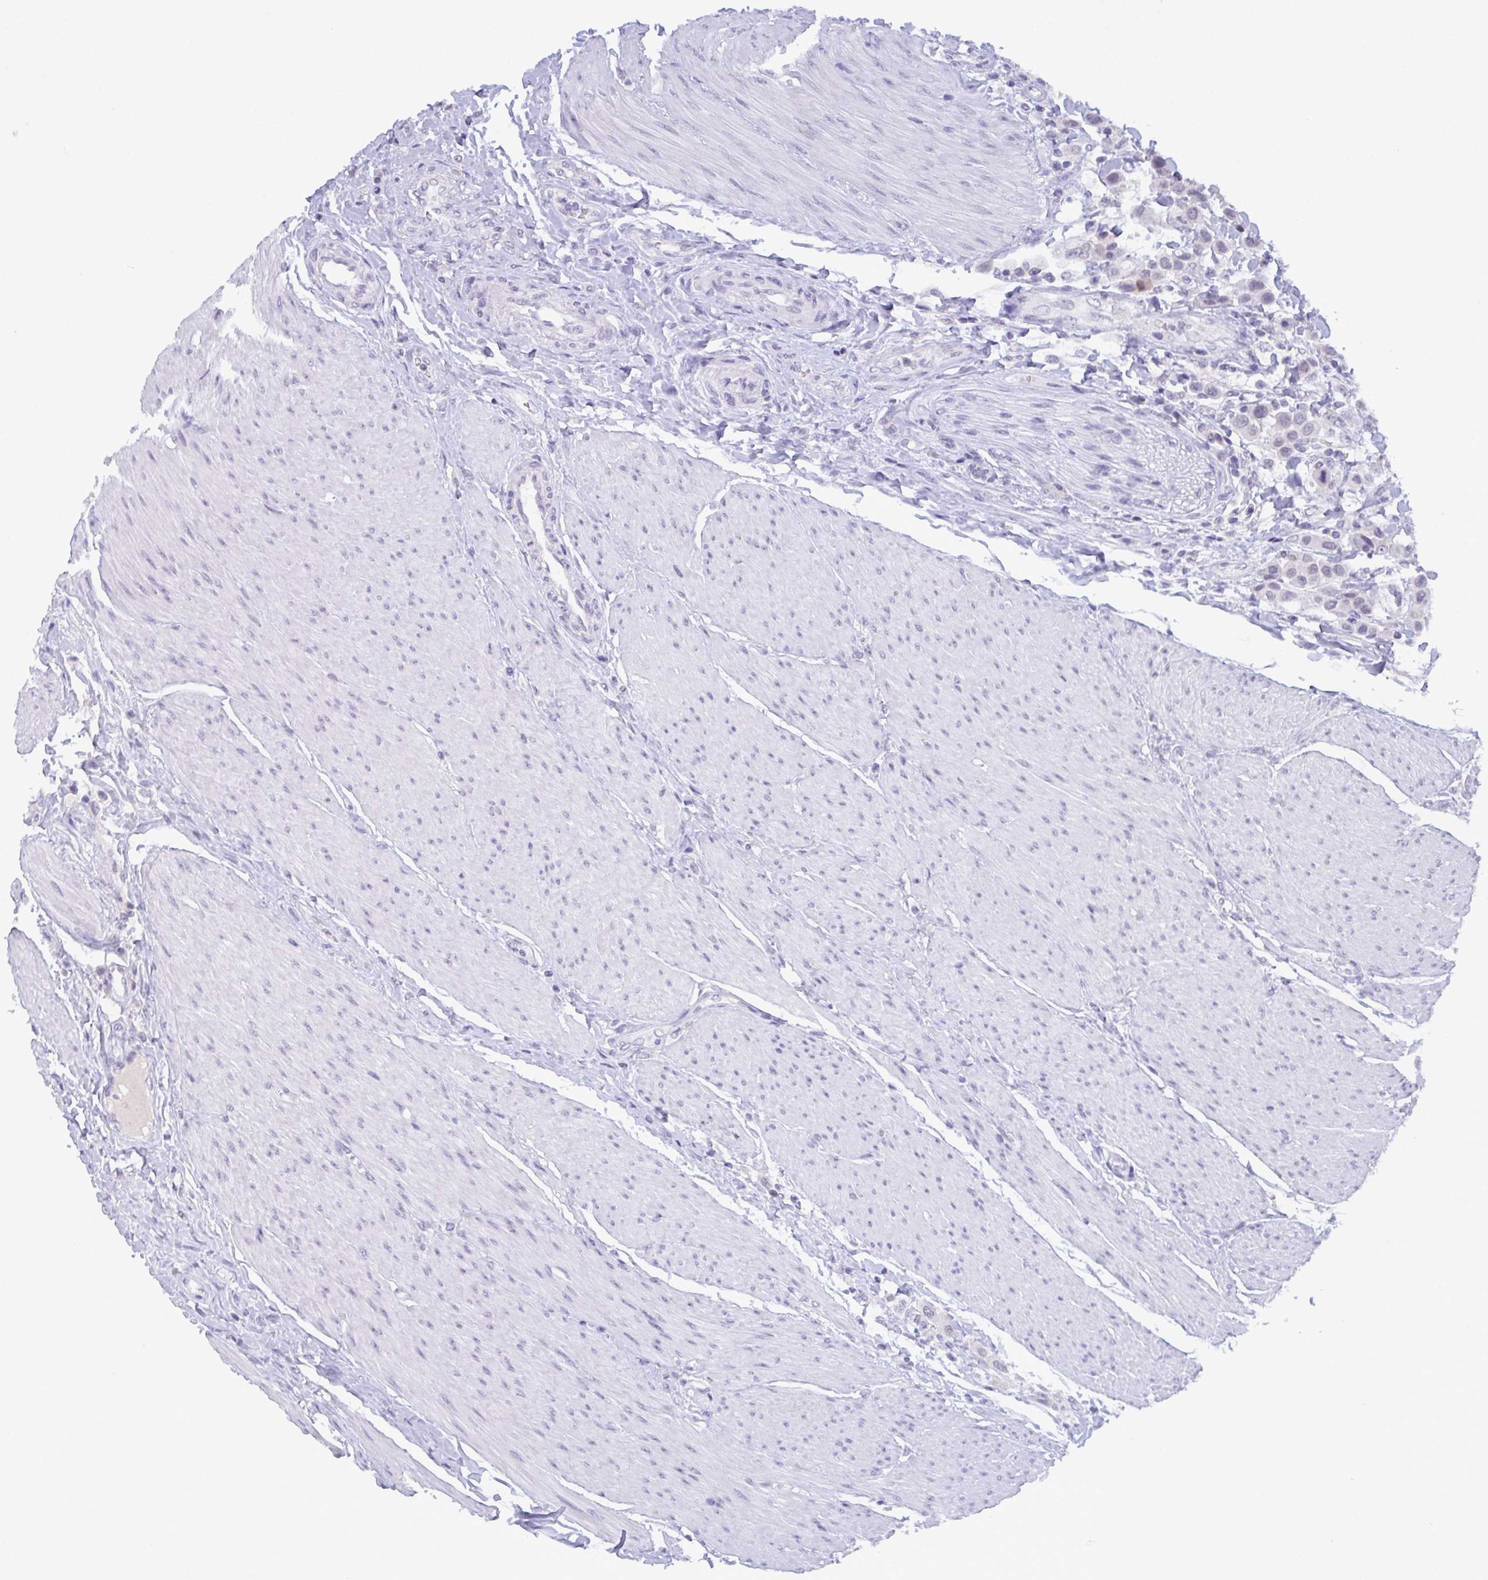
{"staining": {"intensity": "negative", "quantity": "none", "location": "none"}, "tissue": "urothelial cancer", "cell_type": "Tumor cells", "image_type": "cancer", "snomed": [{"axis": "morphology", "description": "Urothelial carcinoma, High grade"}, {"axis": "topography", "description": "Urinary bladder"}], "caption": "Urothelial cancer was stained to show a protein in brown. There is no significant expression in tumor cells. (DAB IHC with hematoxylin counter stain).", "gene": "SERPINB13", "patient": {"sex": "male", "age": 50}}